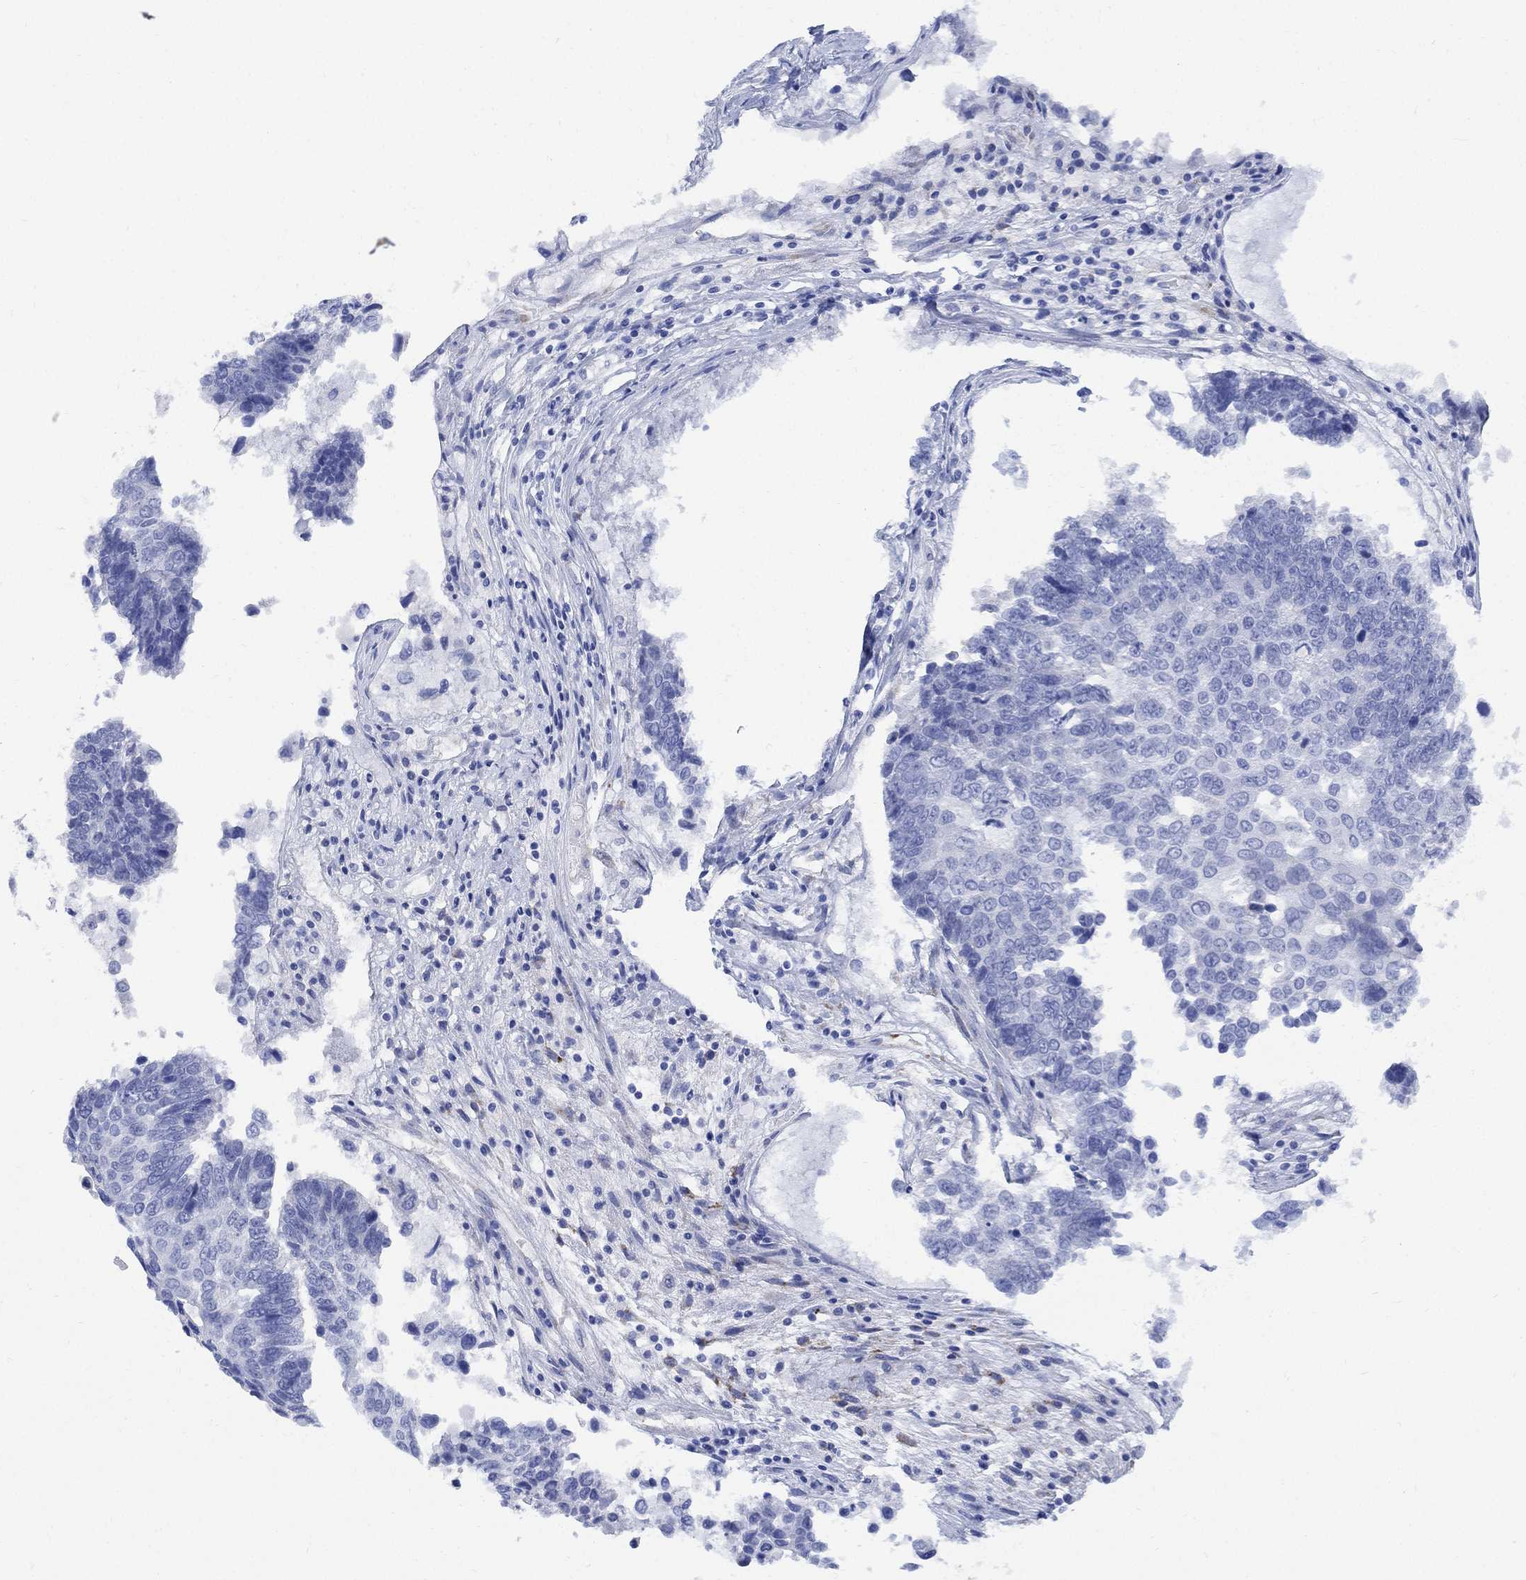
{"staining": {"intensity": "negative", "quantity": "none", "location": "none"}, "tissue": "lung cancer", "cell_type": "Tumor cells", "image_type": "cancer", "snomed": [{"axis": "morphology", "description": "Squamous cell carcinoma, NOS"}, {"axis": "topography", "description": "Lung"}], "caption": "High magnification brightfield microscopy of lung squamous cell carcinoma stained with DAB (brown) and counterstained with hematoxylin (blue): tumor cells show no significant positivity.", "gene": "MYL1", "patient": {"sex": "male", "age": 73}}